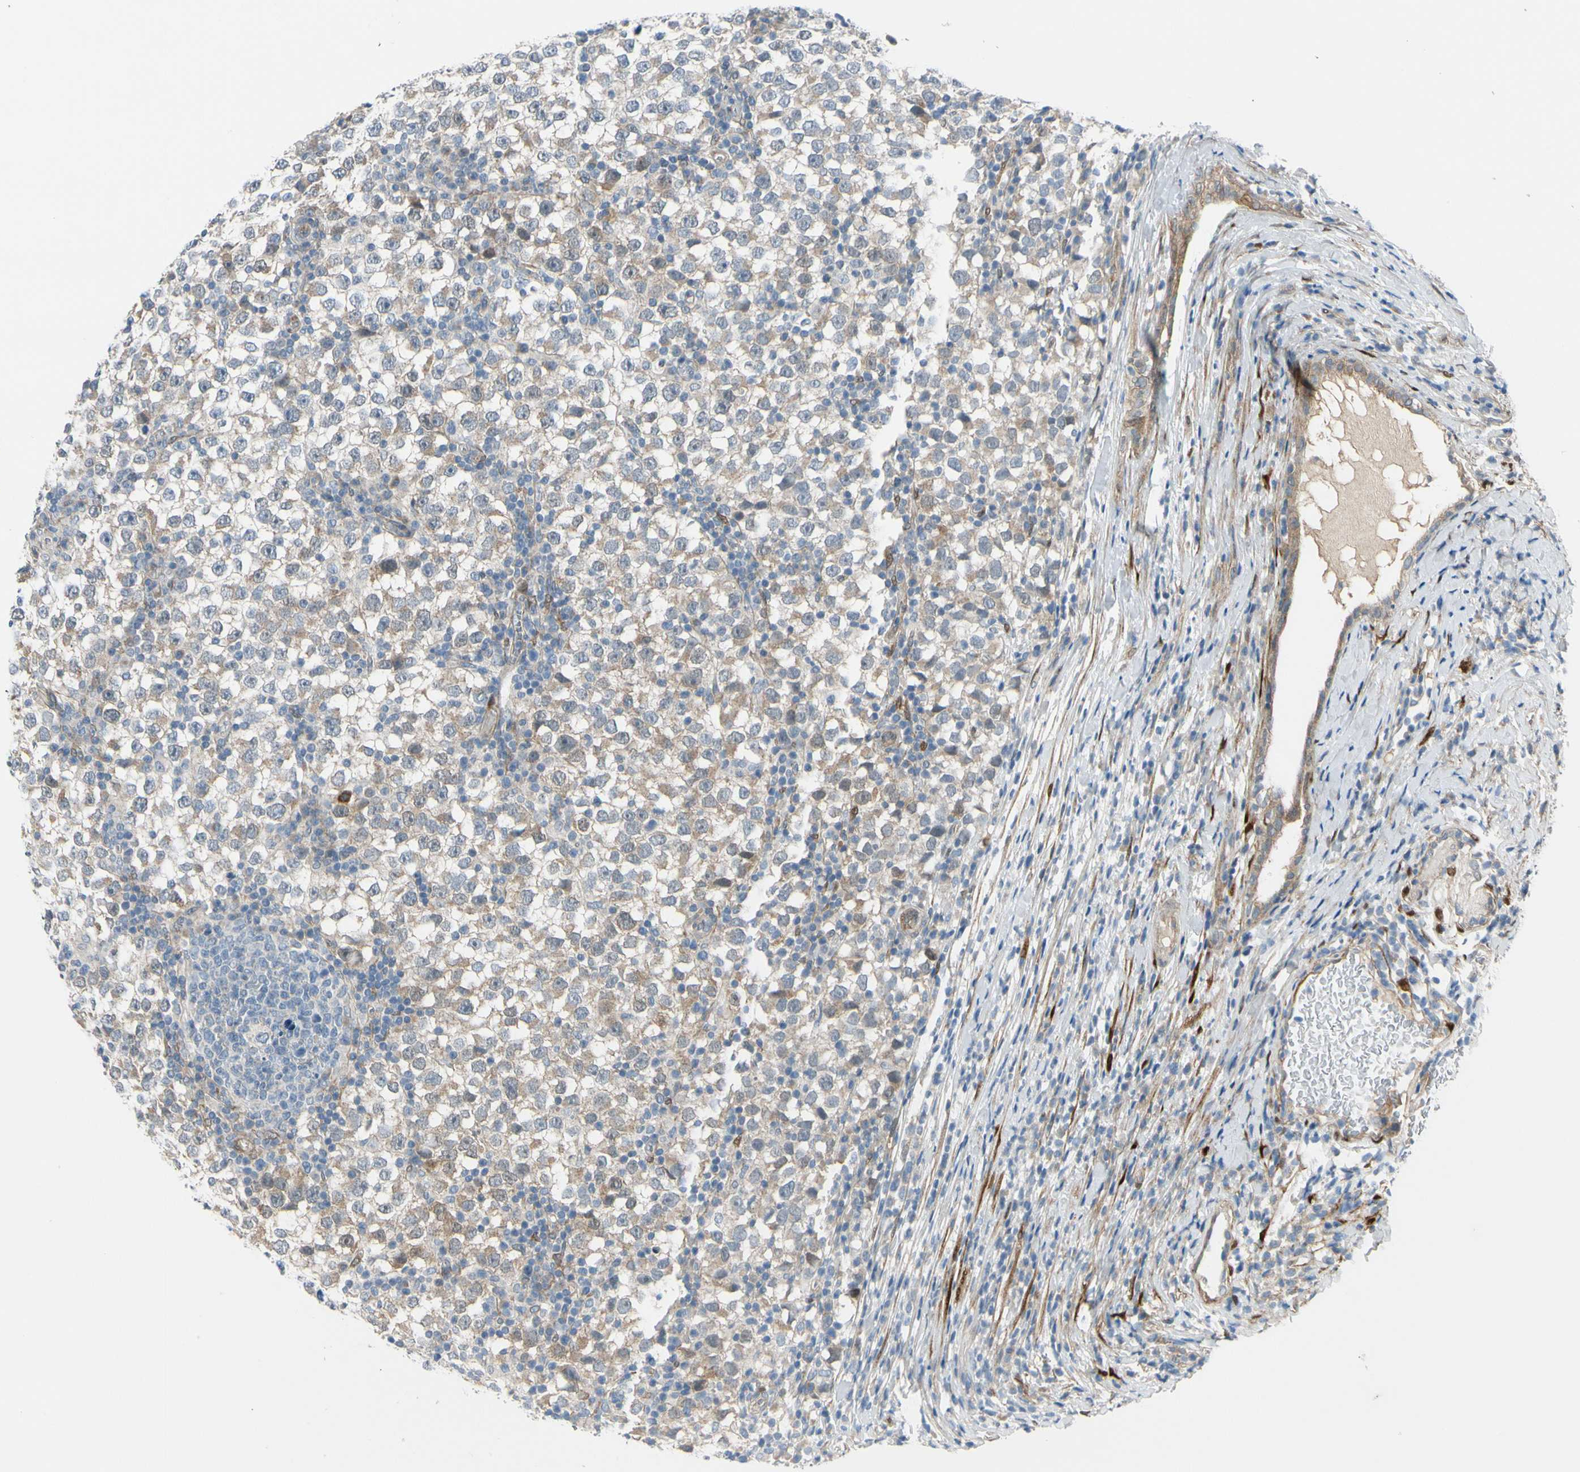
{"staining": {"intensity": "weak", "quantity": "25%-75%", "location": "cytoplasmic/membranous"}, "tissue": "testis cancer", "cell_type": "Tumor cells", "image_type": "cancer", "snomed": [{"axis": "morphology", "description": "Seminoma, NOS"}, {"axis": "topography", "description": "Testis"}], "caption": "Protein analysis of seminoma (testis) tissue shows weak cytoplasmic/membranous staining in about 25%-75% of tumor cells.", "gene": "FHL2", "patient": {"sex": "male", "age": 65}}